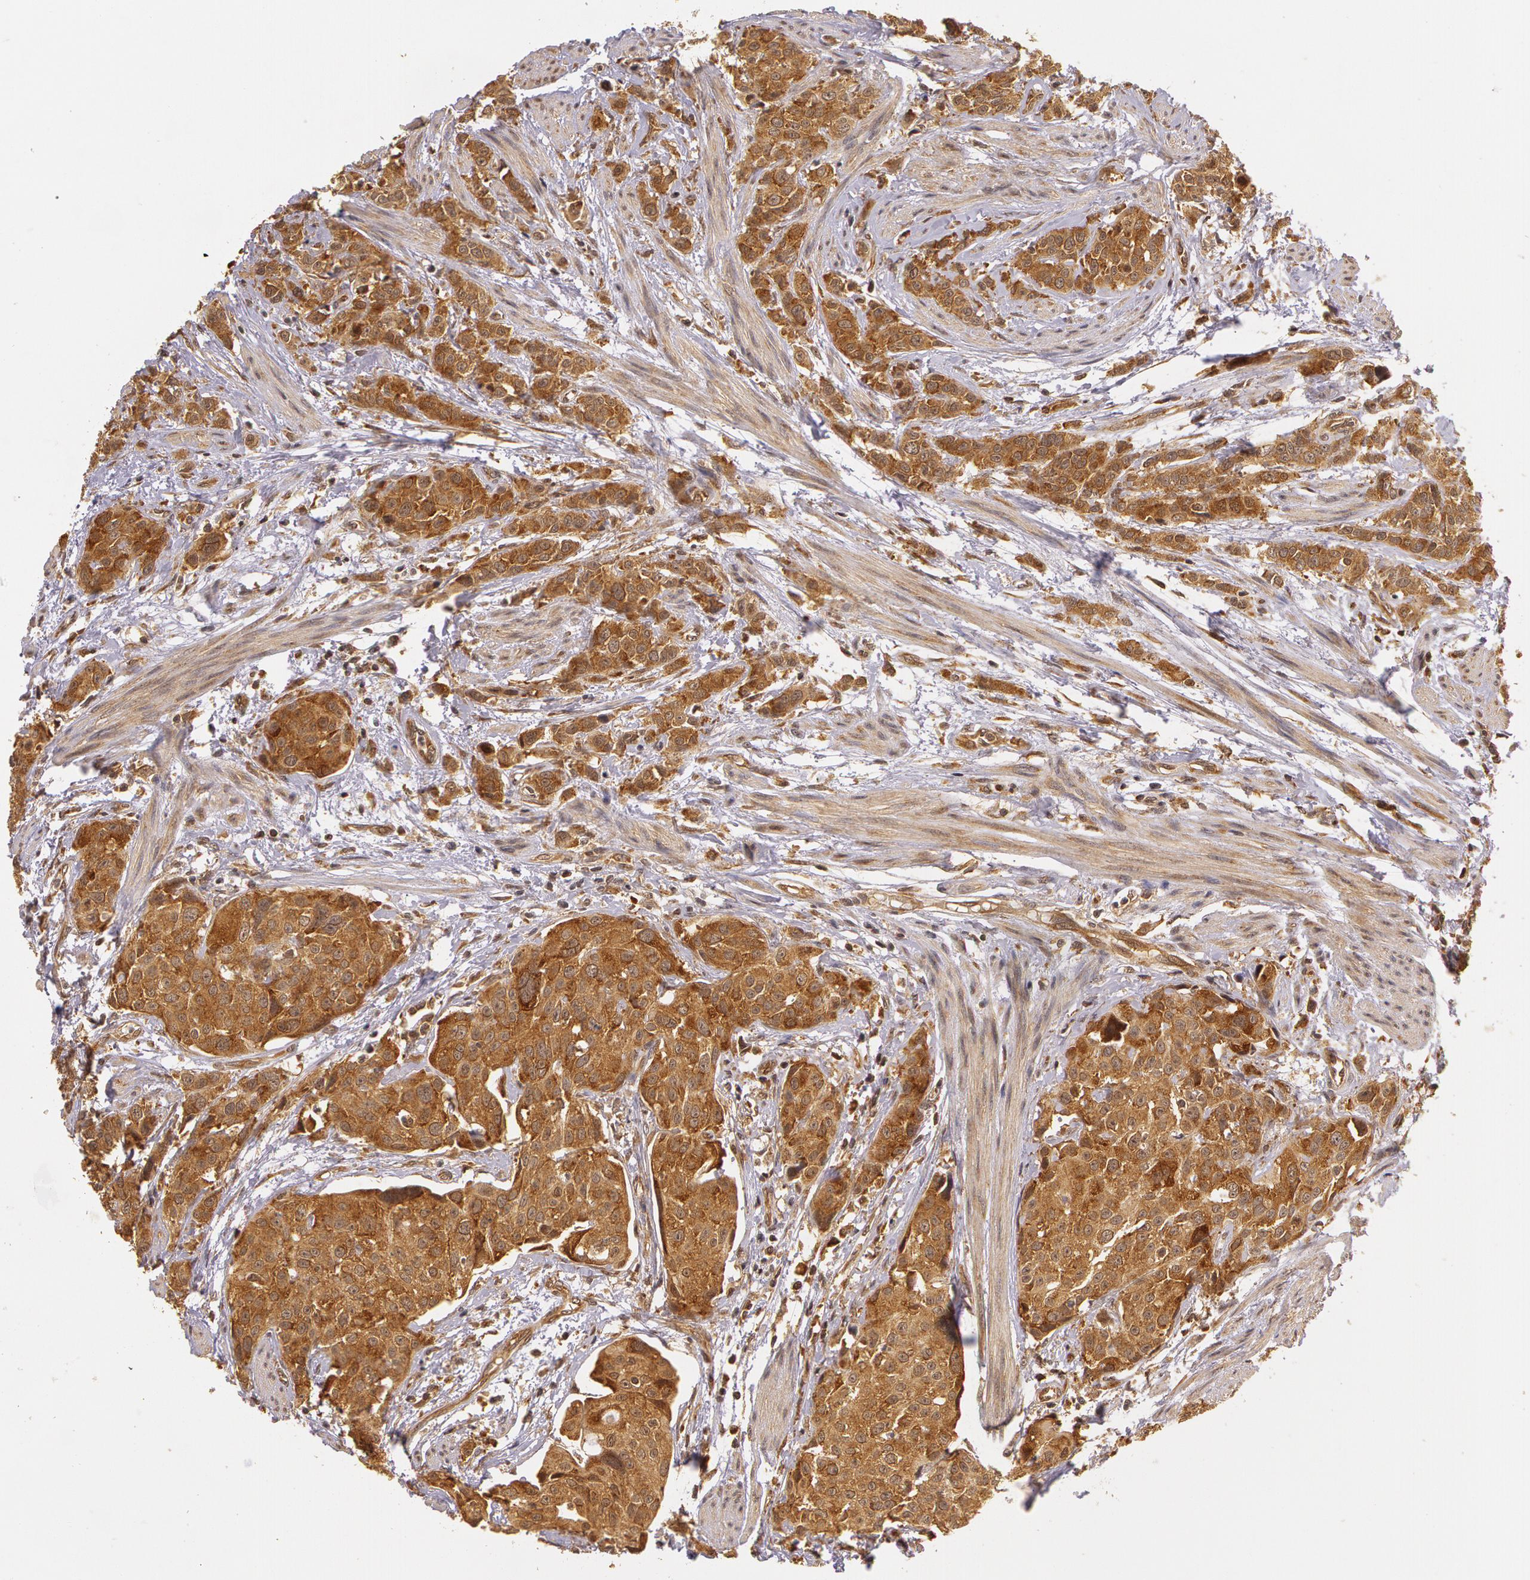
{"staining": {"intensity": "strong", "quantity": ">75%", "location": "cytoplasmic/membranous"}, "tissue": "urothelial cancer", "cell_type": "Tumor cells", "image_type": "cancer", "snomed": [{"axis": "morphology", "description": "Urothelial carcinoma, High grade"}, {"axis": "topography", "description": "Urinary bladder"}], "caption": "Urothelial cancer stained with a brown dye shows strong cytoplasmic/membranous positive staining in about >75% of tumor cells.", "gene": "ASCC2", "patient": {"sex": "male", "age": 56}}